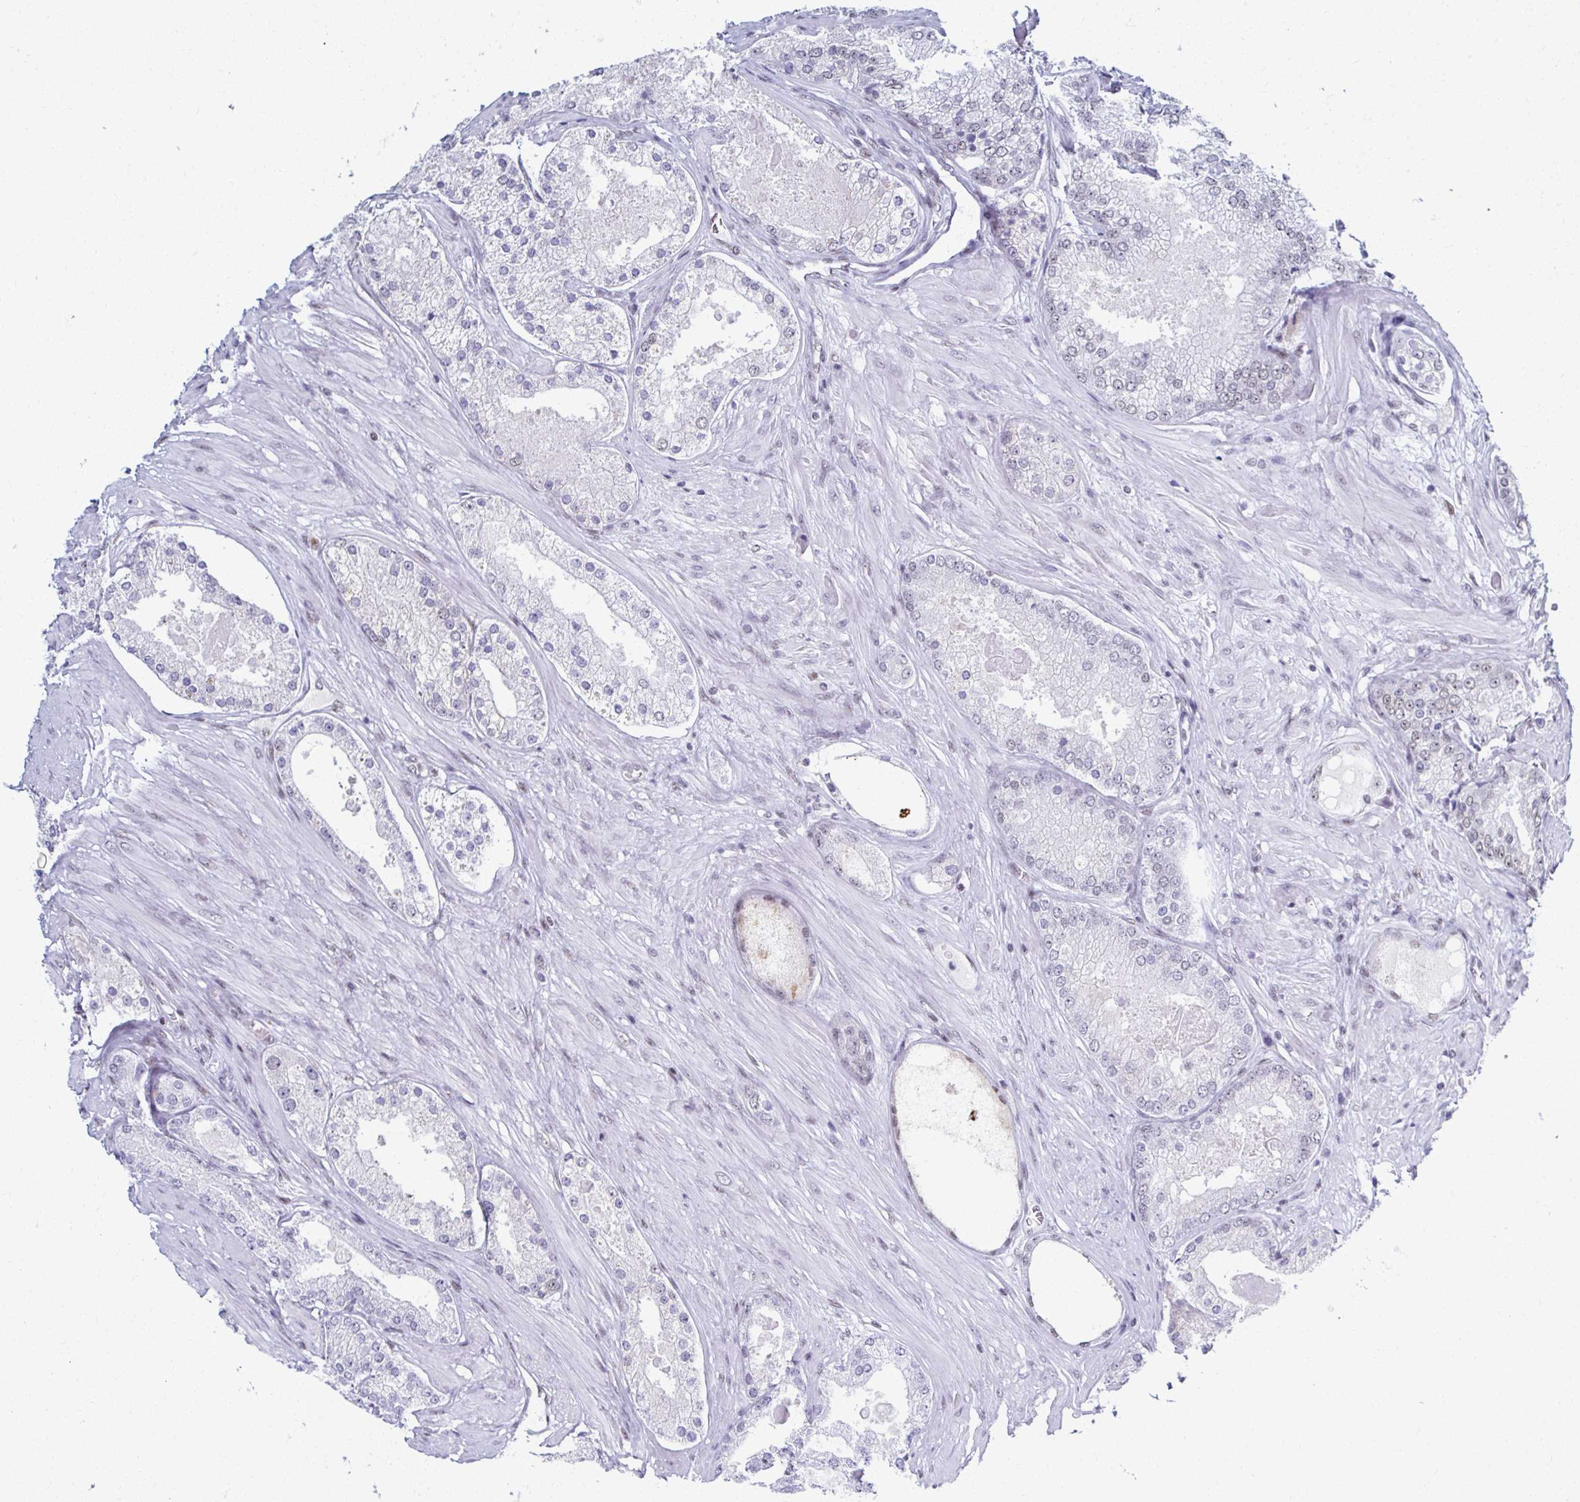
{"staining": {"intensity": "negative", "quantity": "none", "location": "none"}, "tissue": "prostate cancer", "cell_type": "Tumor cells", "image_type": "cancer", "snomed": [{"axis": "morphology", "description": "Adenocarcinoma, Low grade"}, {"axis": "topography", "description": "Prostate"}], "caption": "Tumor cells show no significant positivity in prostate cancer (adenocarcinoma (low-grade)). (Immunohistochemistry, brightfield microscopy, high magnification).", "gene": "IRF7", "patient": {"sex": "male", "age": 68}}